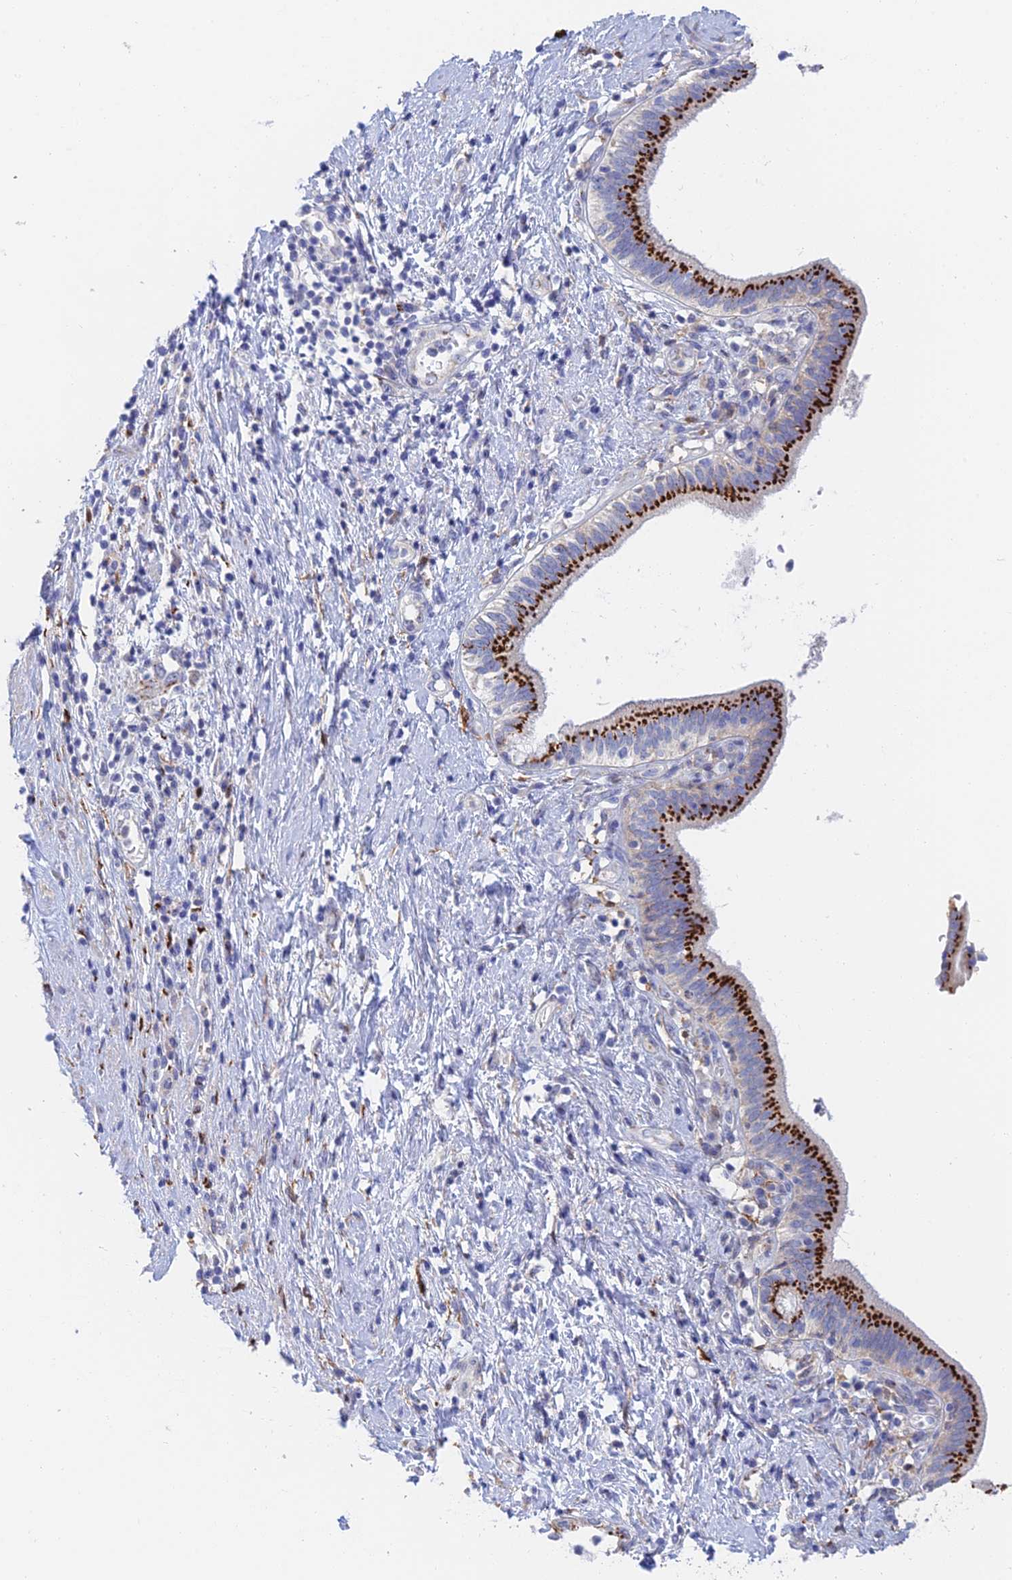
{"staining": {"intensity": "strong", "quantity": ">75%", "location": "cytoplasmic/membranous"}, "tissue": "pancreatic cancer", "cell_type": "Tumor cells", "image_type": "cancer", "snomed": [{"axis": "morphology", "description": "Adenocarcinoma, NOS"}, {"axis": "topography", "description": "Pancreas"}], "caption": "About >75% of tumor cells in pancreatic cancer (adenocarcinoma) show strong cytoplasmic/membranous protein expression as visualized by brown immunohistochemical staining.", "gene": "SLC24A3", "patient": {"sex": "female", "age": 73}}